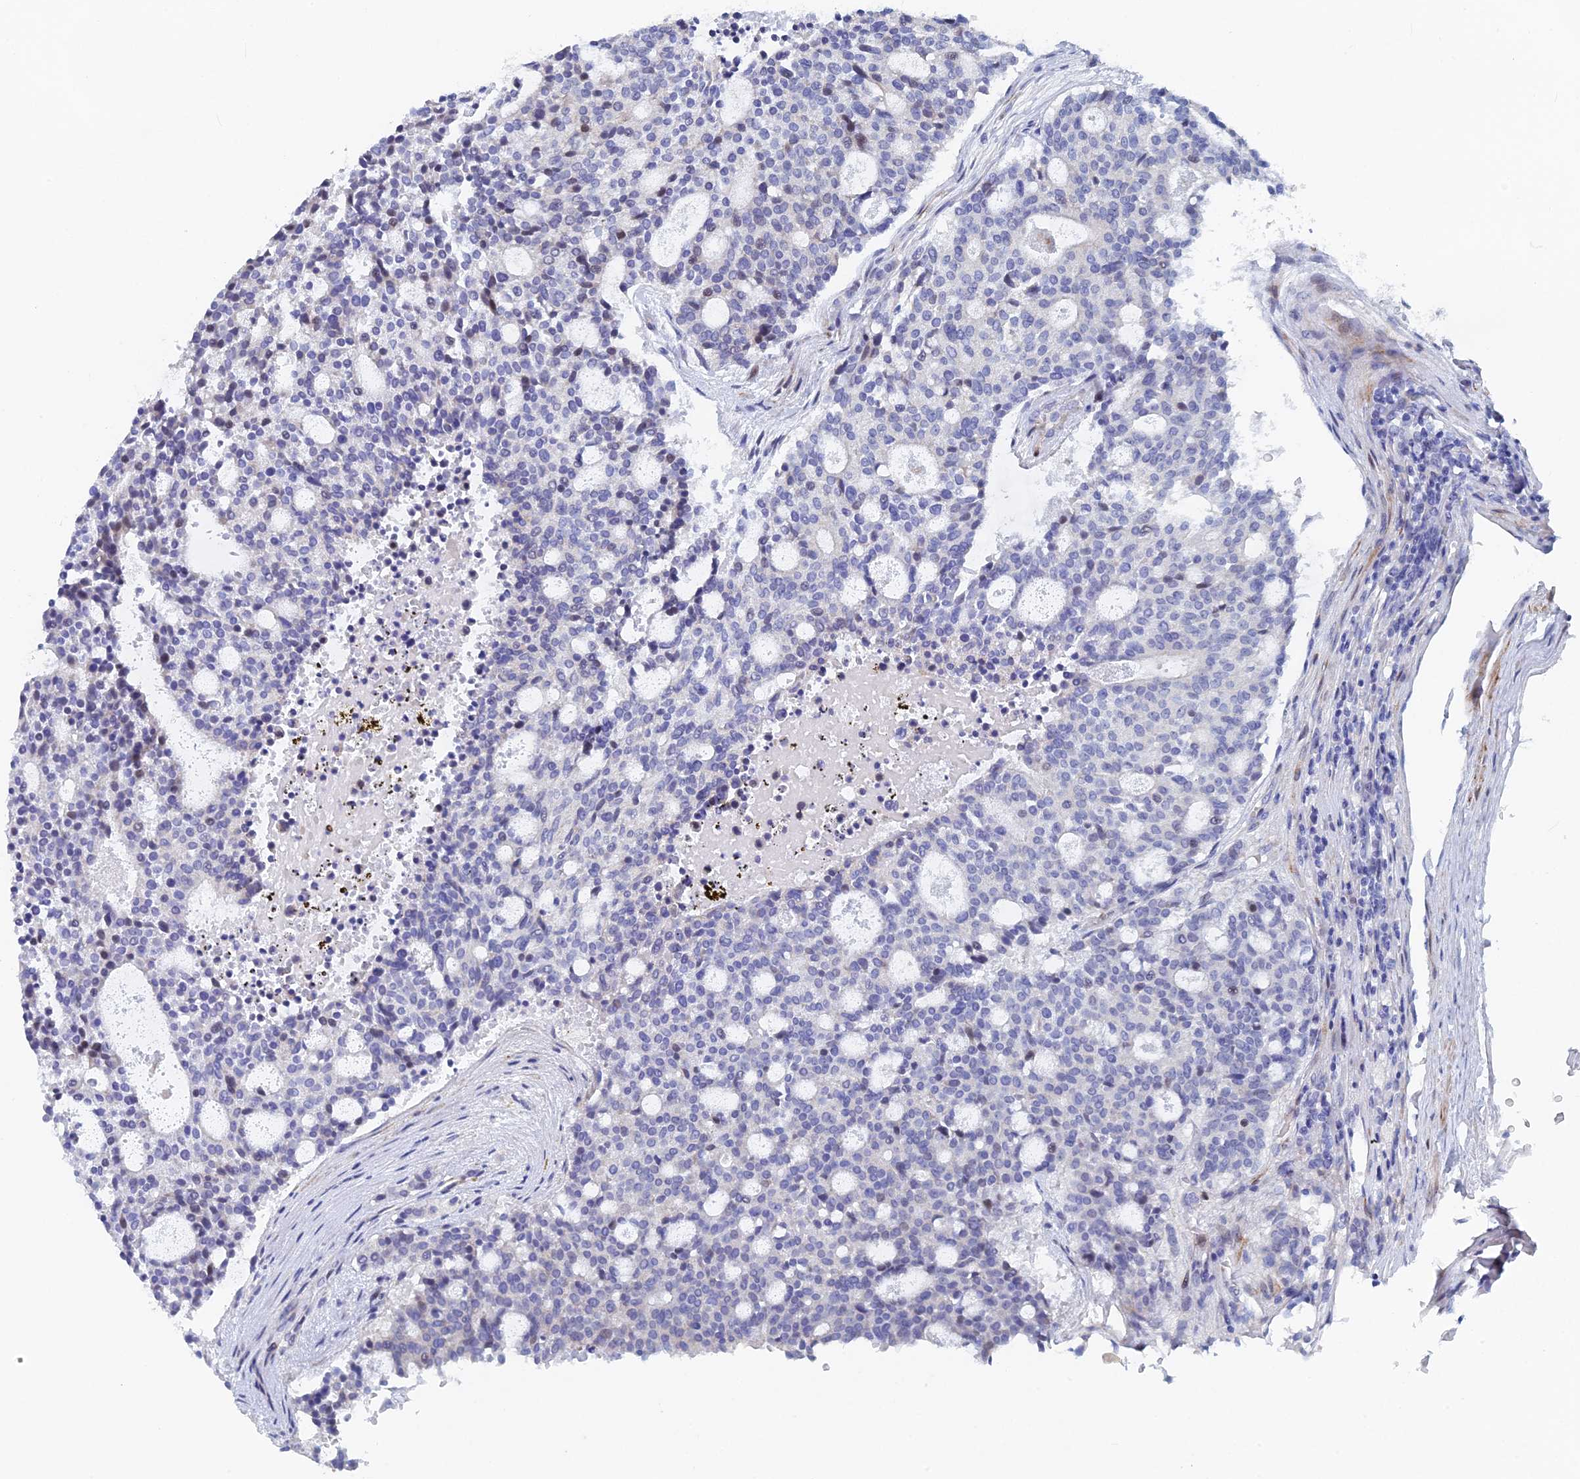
{"staining": {"intensity": "weak", "quantity": "<25%", "location": "nuclear"}, "tissue": "carcinoid", "cell_type": "Tumor cells", "image_type": "cancer", "snomed": [{"axis": "morphology", "description": "Carcinoid, malignant, NOS"}, {"axis": "topography", "description": "Pancreas"}], "caption": "The IHC histopathology image has no significant staining in tumor cells of carcinoid tissue.", "gene": "DRGX", "patient": {"sex": "female", "age": 54}}